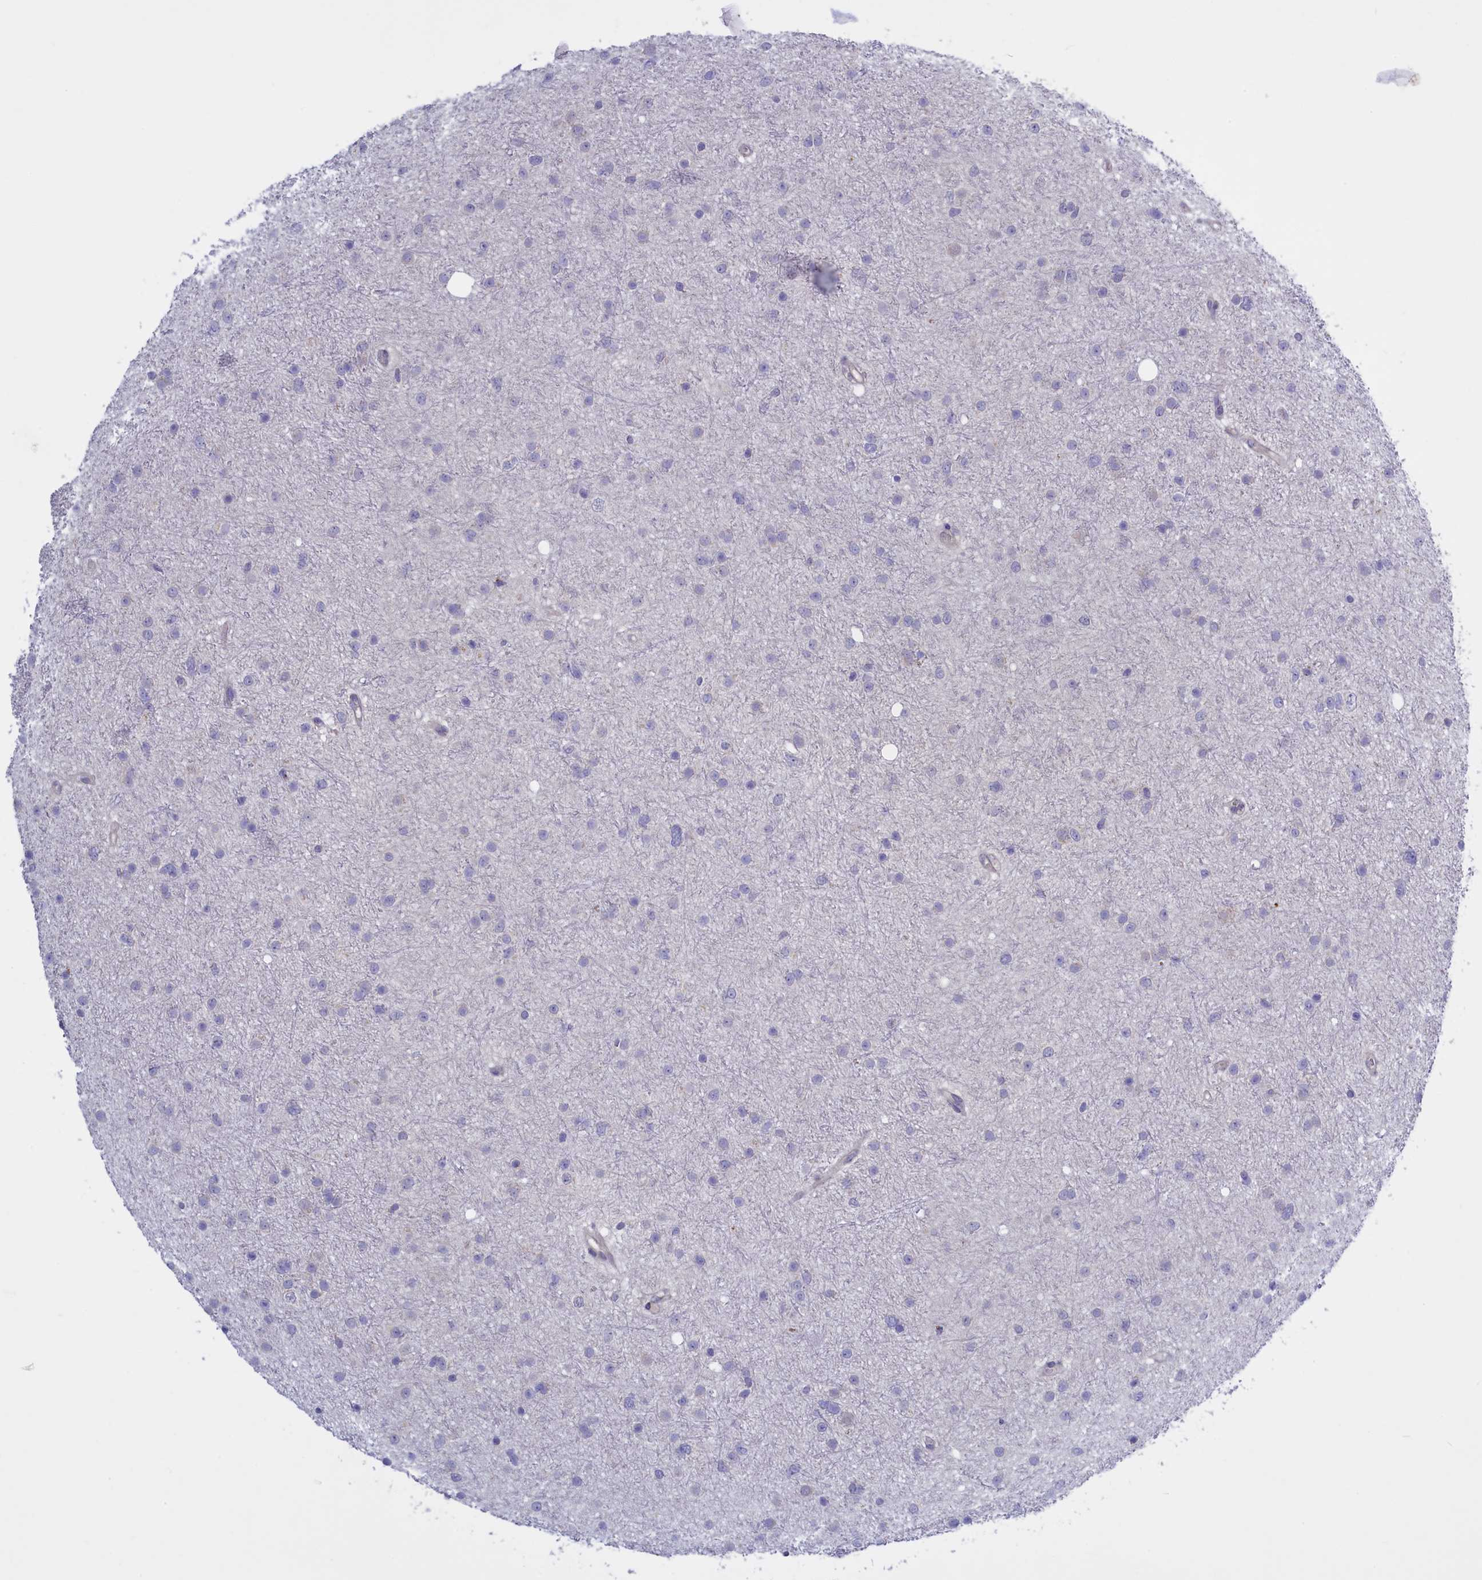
{"staining": {"intensity": "negative", "quantity": "none", "location": "none"}, "tissue": "glioma", "cell_type": "Tumor cells", "image_type": "cancer", "snomed": [{"axis": "morphology", "description": "Glioma, malignant, Low grade"}, {"axis": "topography", "description": "Cerebral cortex"}], "caption": "Tumor cells are negative for brown protein staining in malignant glioma (low-grade).", "gene": "HYKK", "patient": {"sex": "female", "age": 39}}